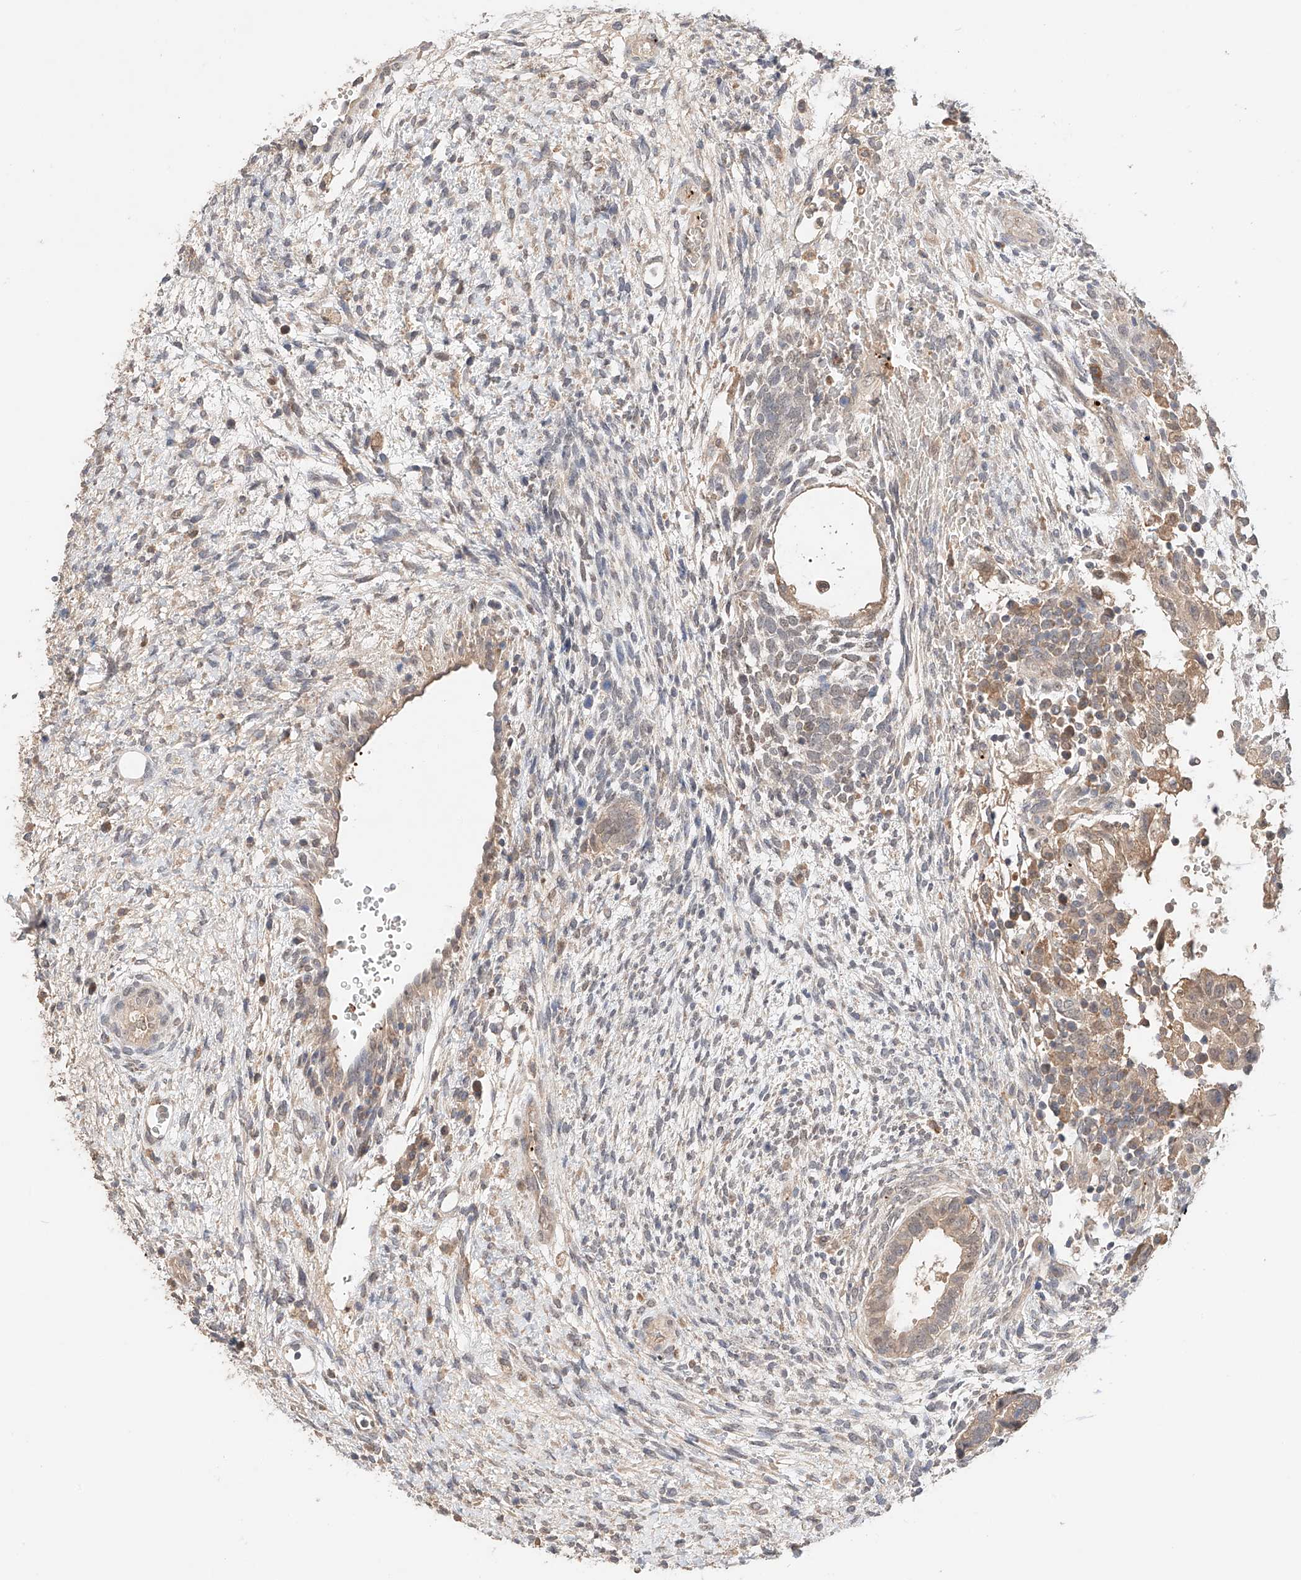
{"staining": {"intensity": "weak", "quantity": ">75%", "location": "cytoplasmic/membranous"}, "tissue": "testis cancer", "cell_type": "Tumor cells", "image_type": "cancer", "snomed": [{"axis": "morphology", "description": "Carcinoma, Embryonal, NOS"}, {"axis": "topography", "description": "Testis"}], "caption": "Tumor cells show weak cytoplasmic/membranous staining in approximately >75% of cells in testis cancer.", "gene": "ZFHX2", "patient": {"sex": "male", "age": 37}}